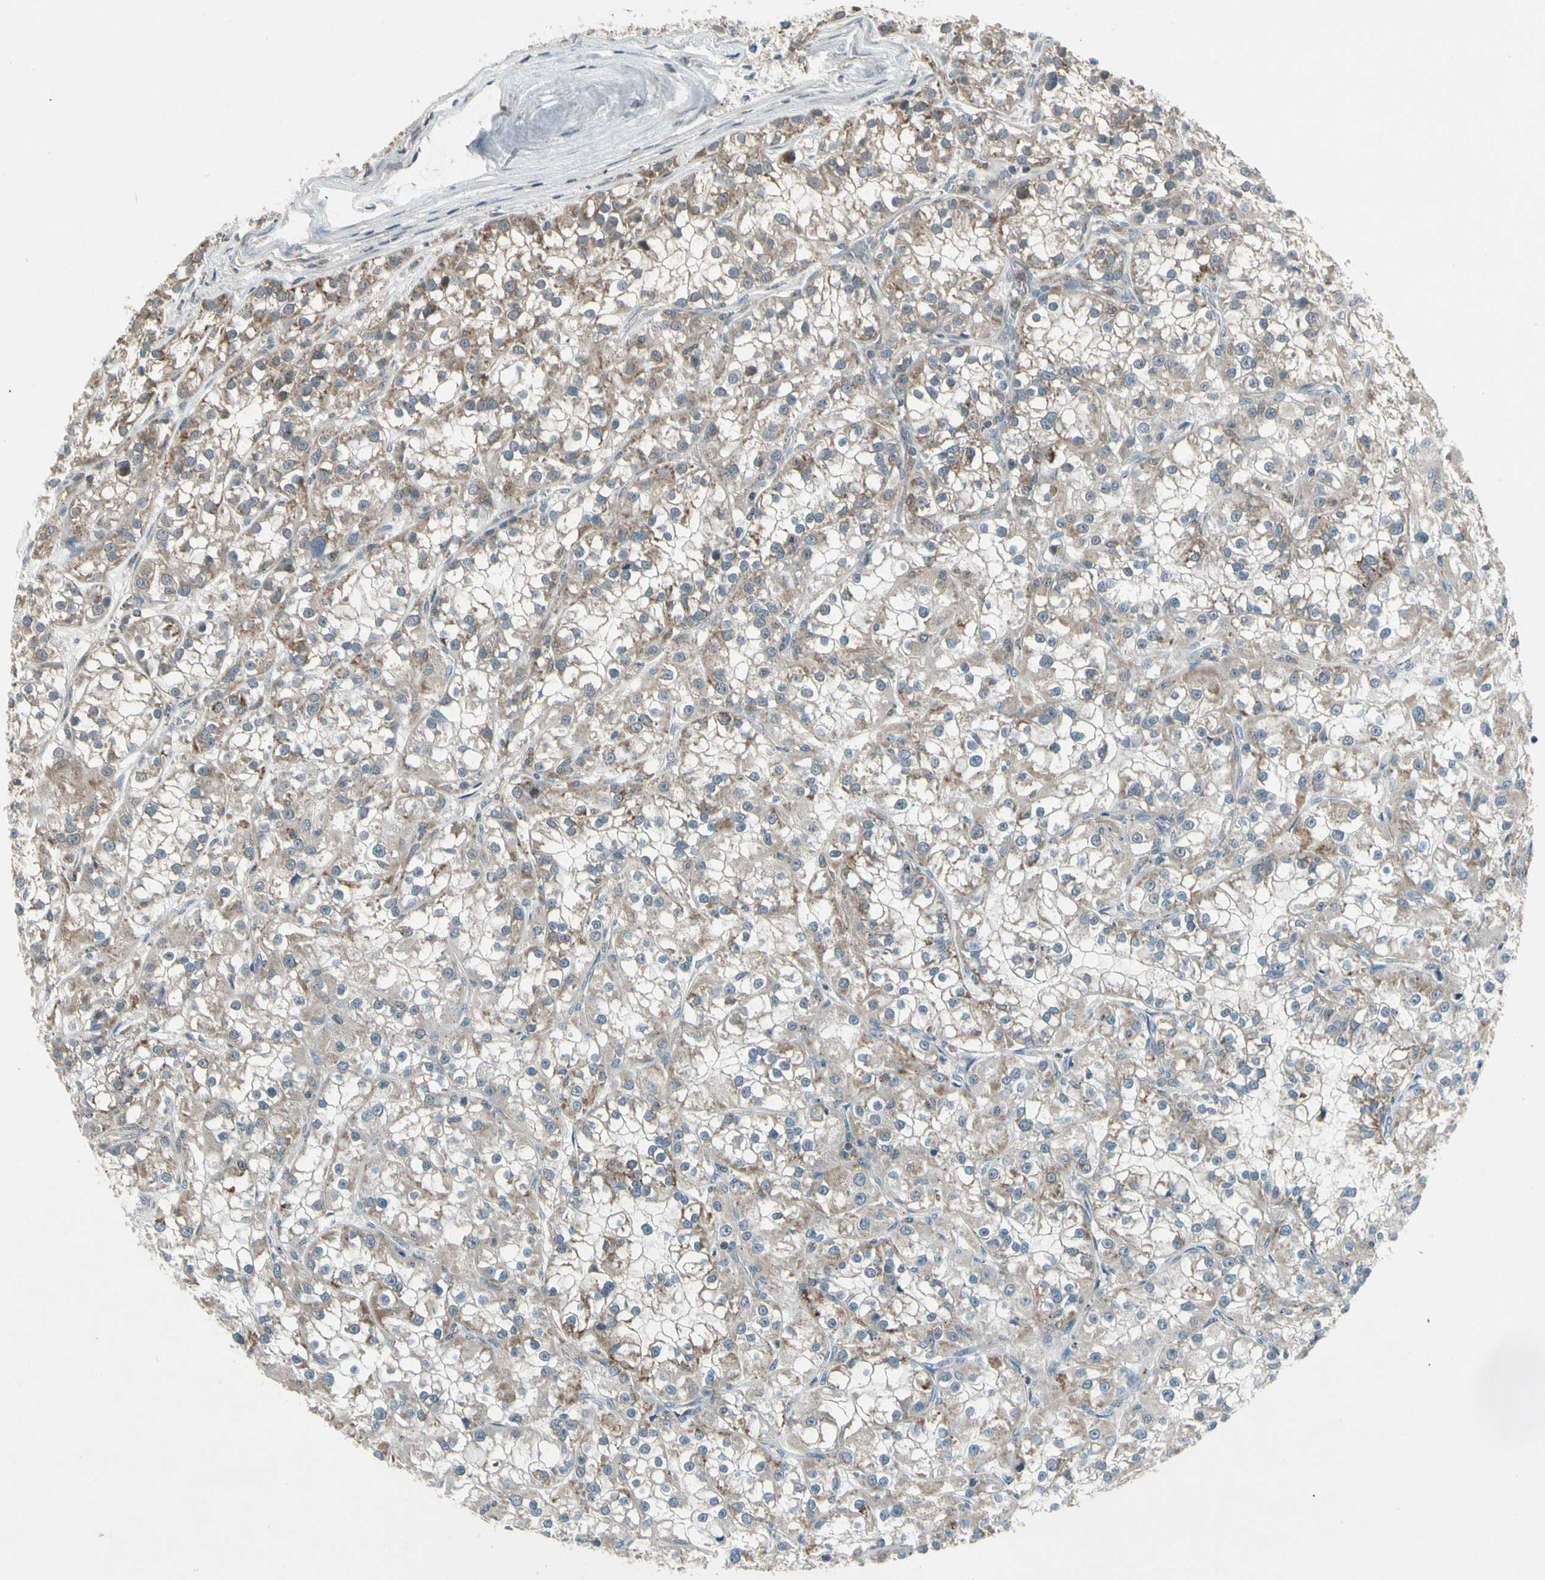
{"staining": {"intensity": "moderate", "quantity": "25%-75%", "location": "cytoplasmic/membranous"}, "tissue": "renal cancer", "cell_type": "Tumor cells", "image_type": "cancer", "snomed": [{"axis": "morphology", "description": "Adenocarcinoma, NOS"}, {"axis": "topography", "description": "Kidney"}], "caption": "Moderate cytoplasmic/membranous protein staining is identified in approximately 25%-75% of tumor cells in renal cancer.", "gene": "NMI", "patient": {"sex": "female", "age": 52}}